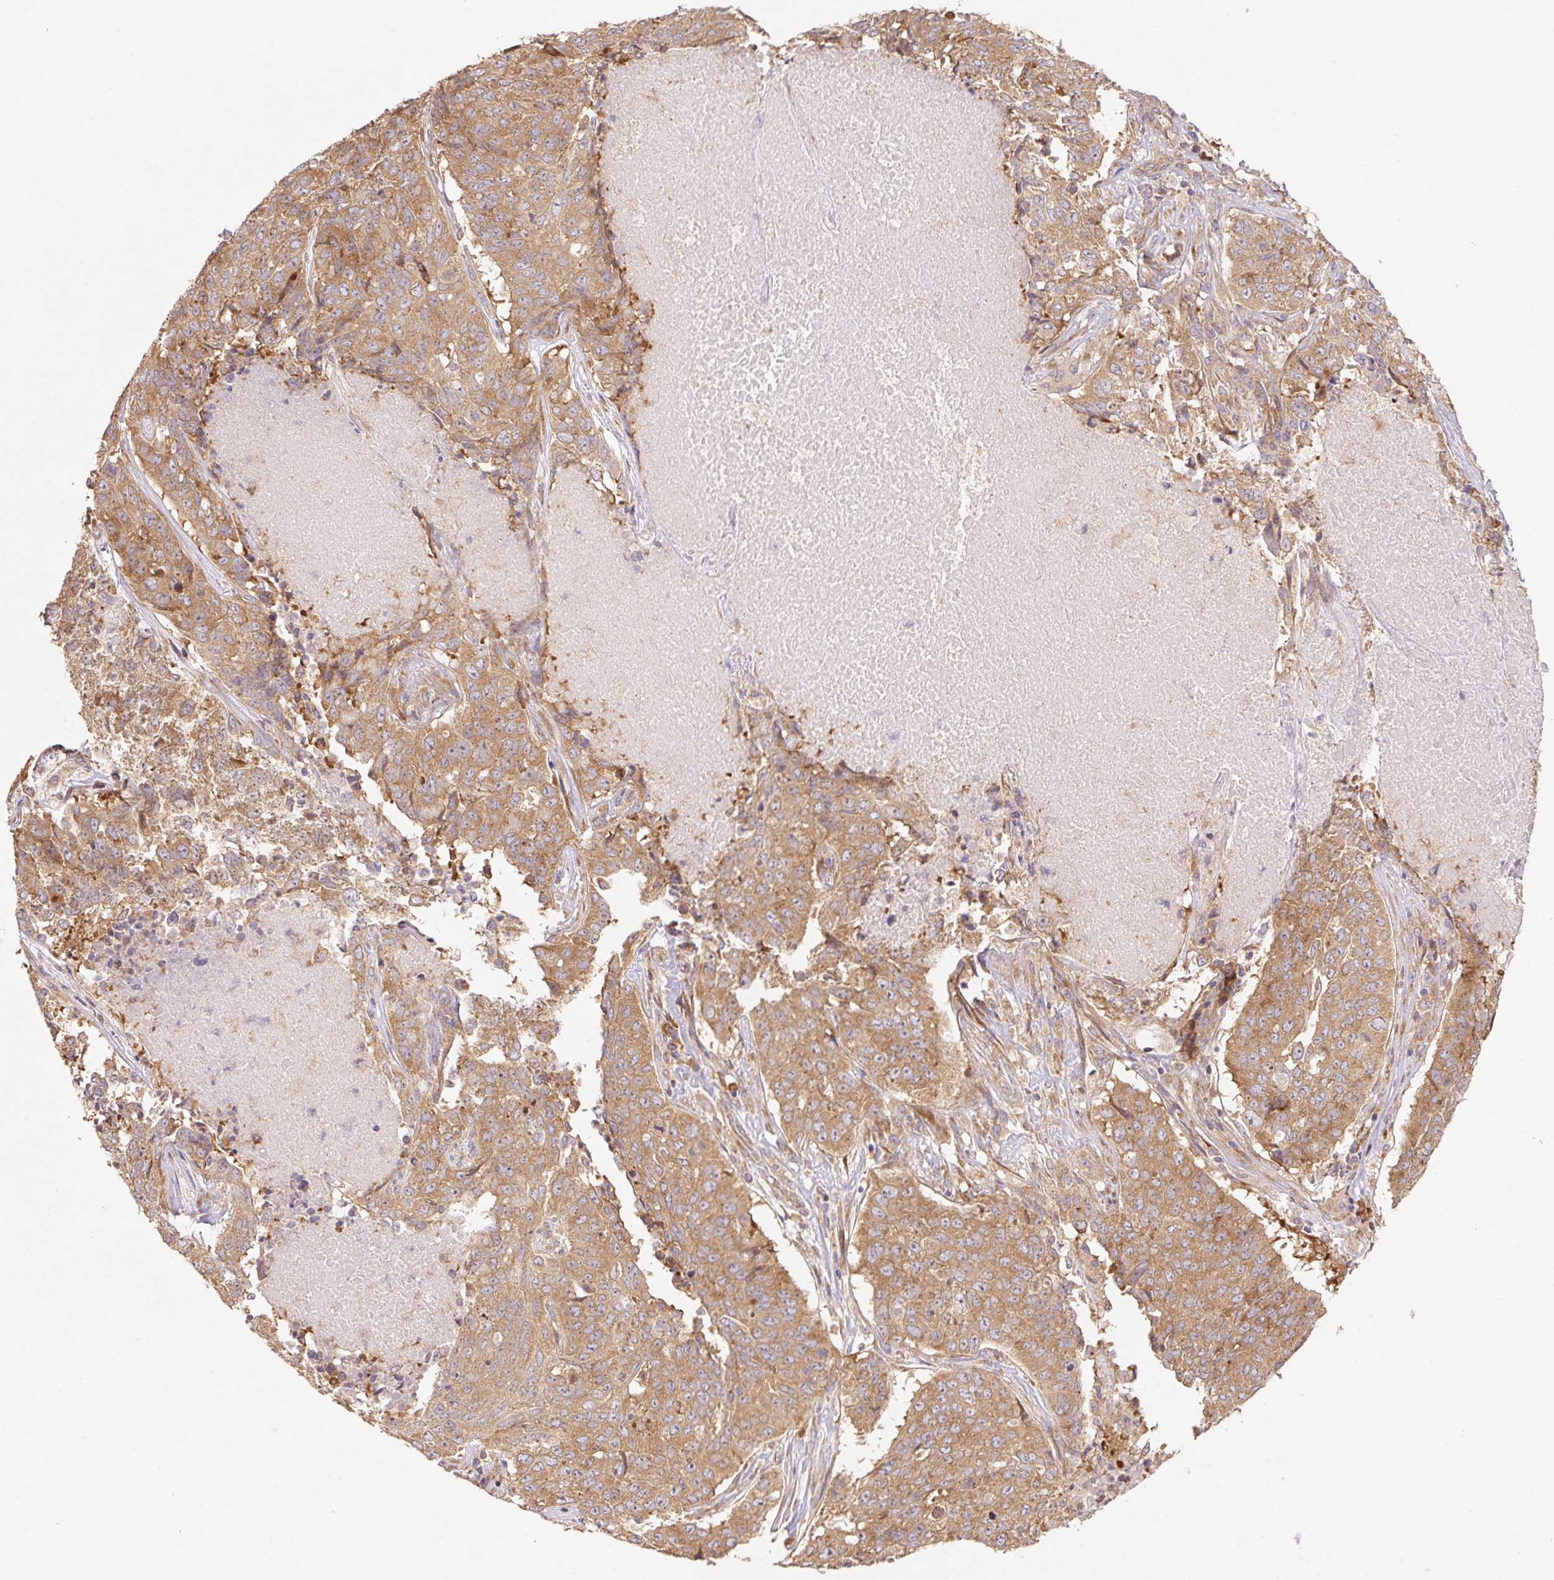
{"staining": {"intensity": "moderate", "quantity": ">75%", "location": "cytoplasmic/membranous"}, "tissue": "lung cancer", "cell_type": "Tumor cells", "image_type": "cancer", "snomed": [{"axis": "morphology", "description": "Normal tissue, NOS"}, {"axis": "morphology", "description": "Squamous cell carcinoma, NOS"}, {"axis": "topography", "description": "Bronchus"}, {"axis": "topography", "description": "Lung"}], "caption": "Human lung squamous cell carcinoma stained with a protein marker demonstrates moderate staining in tumor cells.", "gene": "RPL27A", "patient": {"sex": "male", "age": 64}}